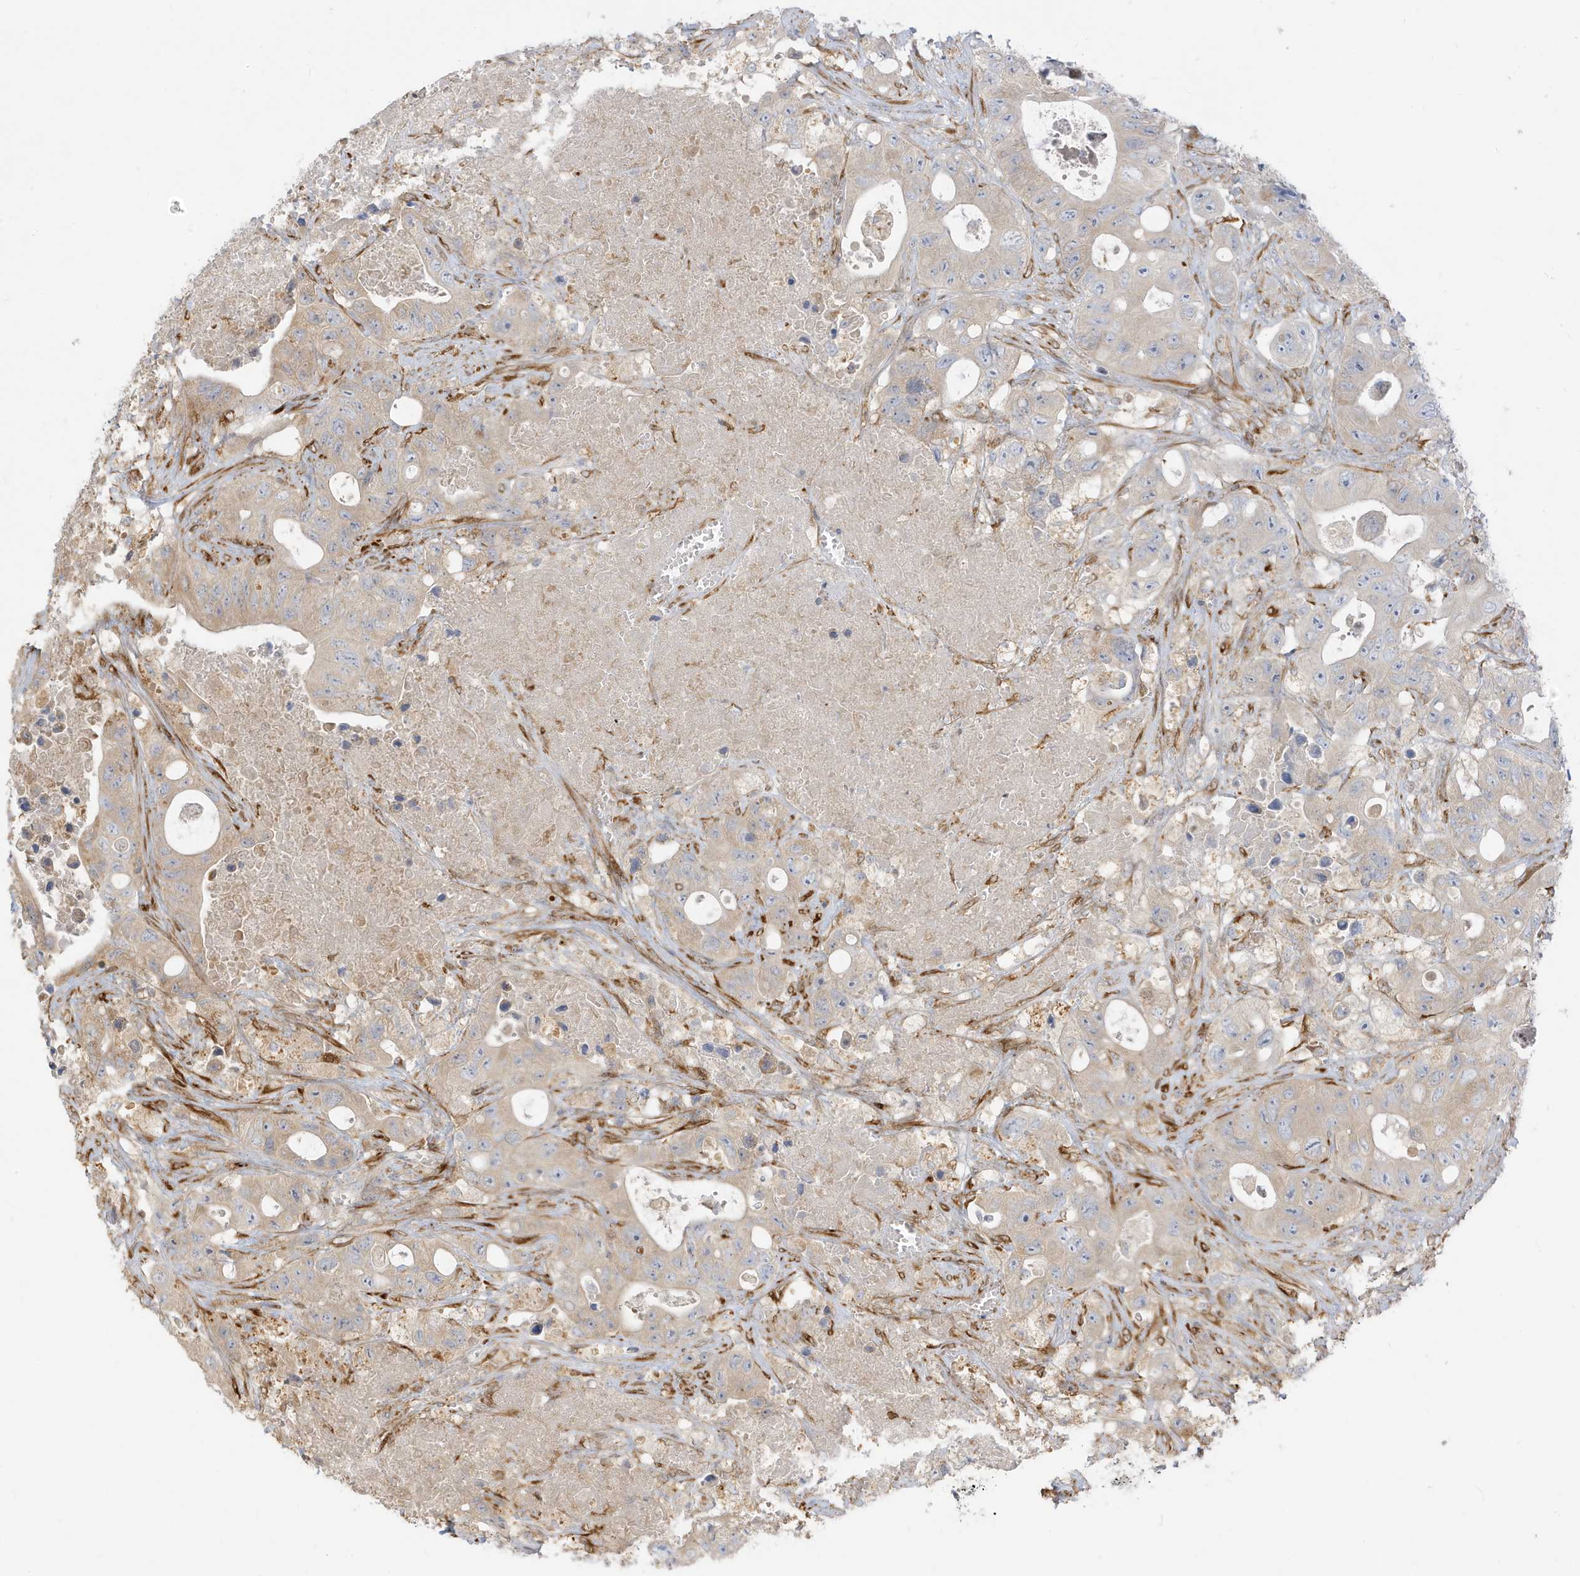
{"staining": {"intensity": "weak", "quantity": "<25%", "location": "cytoplasmic/membranous"}, "tissue": "colorectal cancer", "cell_type": "Tumor cells", "image_type": "cancer", "snomed": [{"axis": "morphology", "description": "Adenocarcinoma, NOS"}, {"axis": "topography", "description": "Colon"}], "caption": "This micrograph is of colorectal adenocarcinoma stained with immunohistochemistry (IHC) to label a protein in brown with the nuclei are counter-stained blue. There is no staining in tumor cells.", "gene": "MCOLN1", "patient": {"sex": "female", "age": 46}}